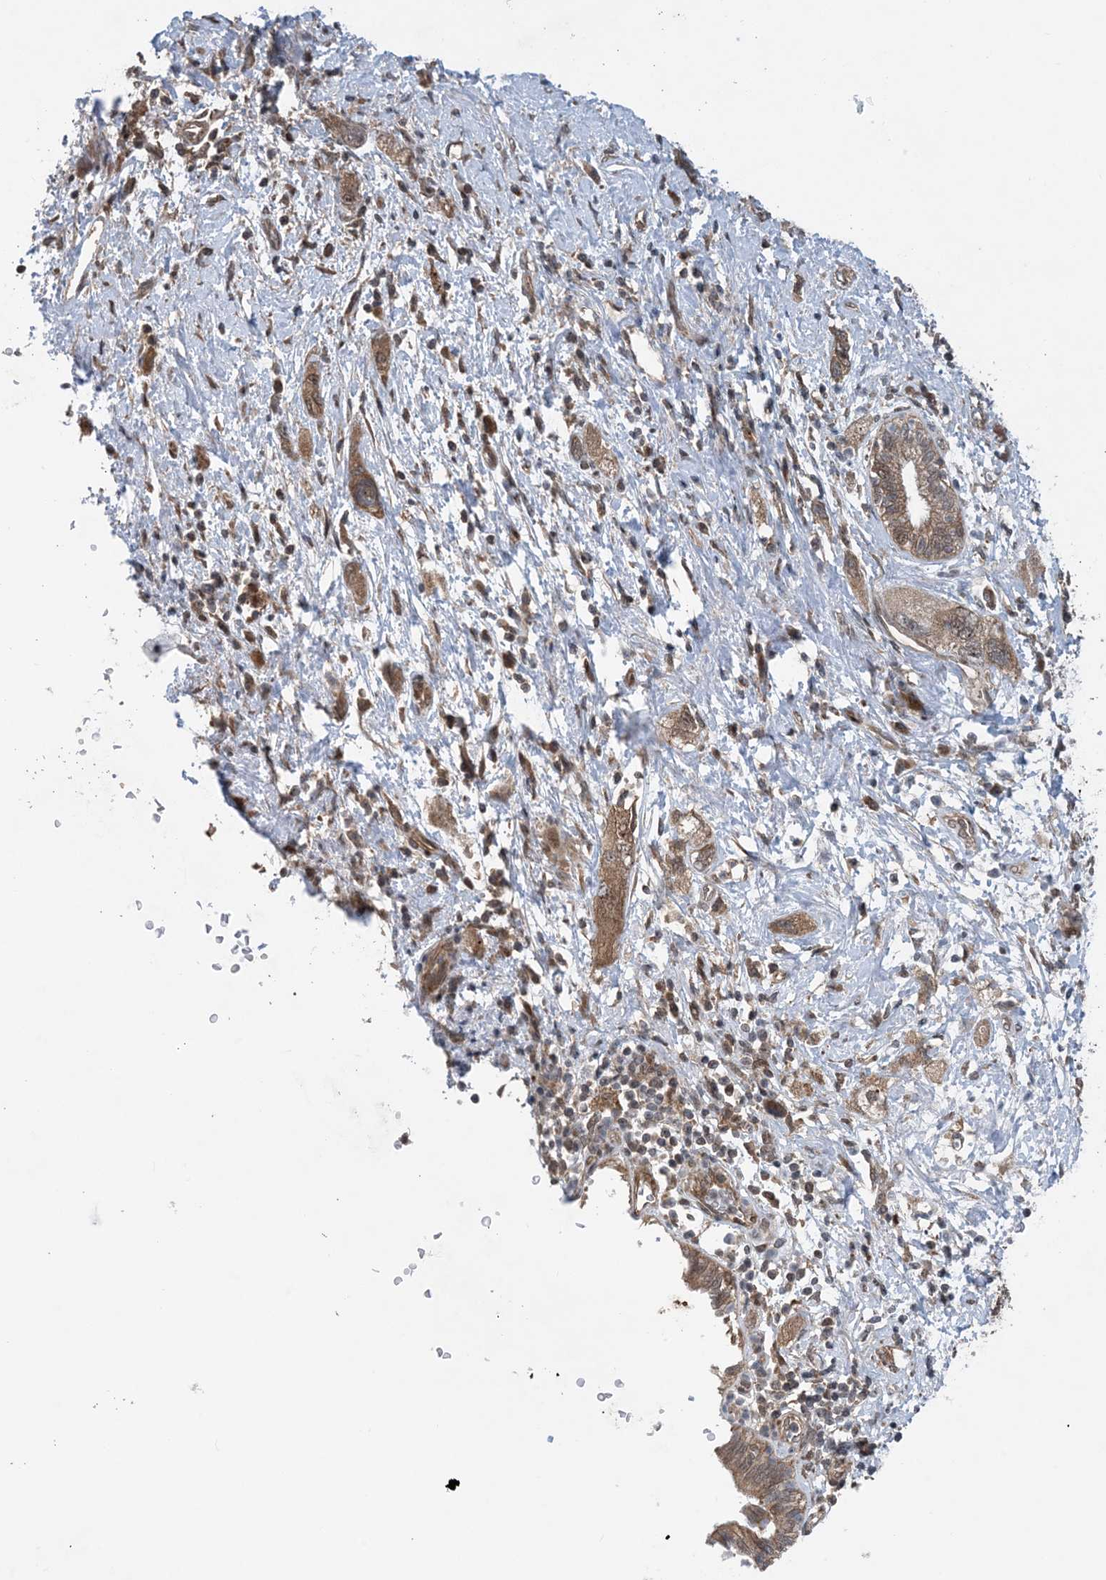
{"staining": {"intensity": "moderate", "quantity": ">75%", "location": "cytoplasmic/membranous"}, "tissue": "pancreatic cancer", "cell_type": "Tumor cells", "image_type": "cancer", "snomed": [{"axis": "morphology", "description": "Adenocarcinoma, NOS"}, {"axis": "topography", "description": "Pancreas"}], "caption": "About >75% of tumor cells in pancreatic cancer demonstrate moderate cytoplasmic/membranous protein expression as visualized by brown immunohistochemical staining.", "gene": "HEMK1", "patient": {"sex": "female", "age": 73}}